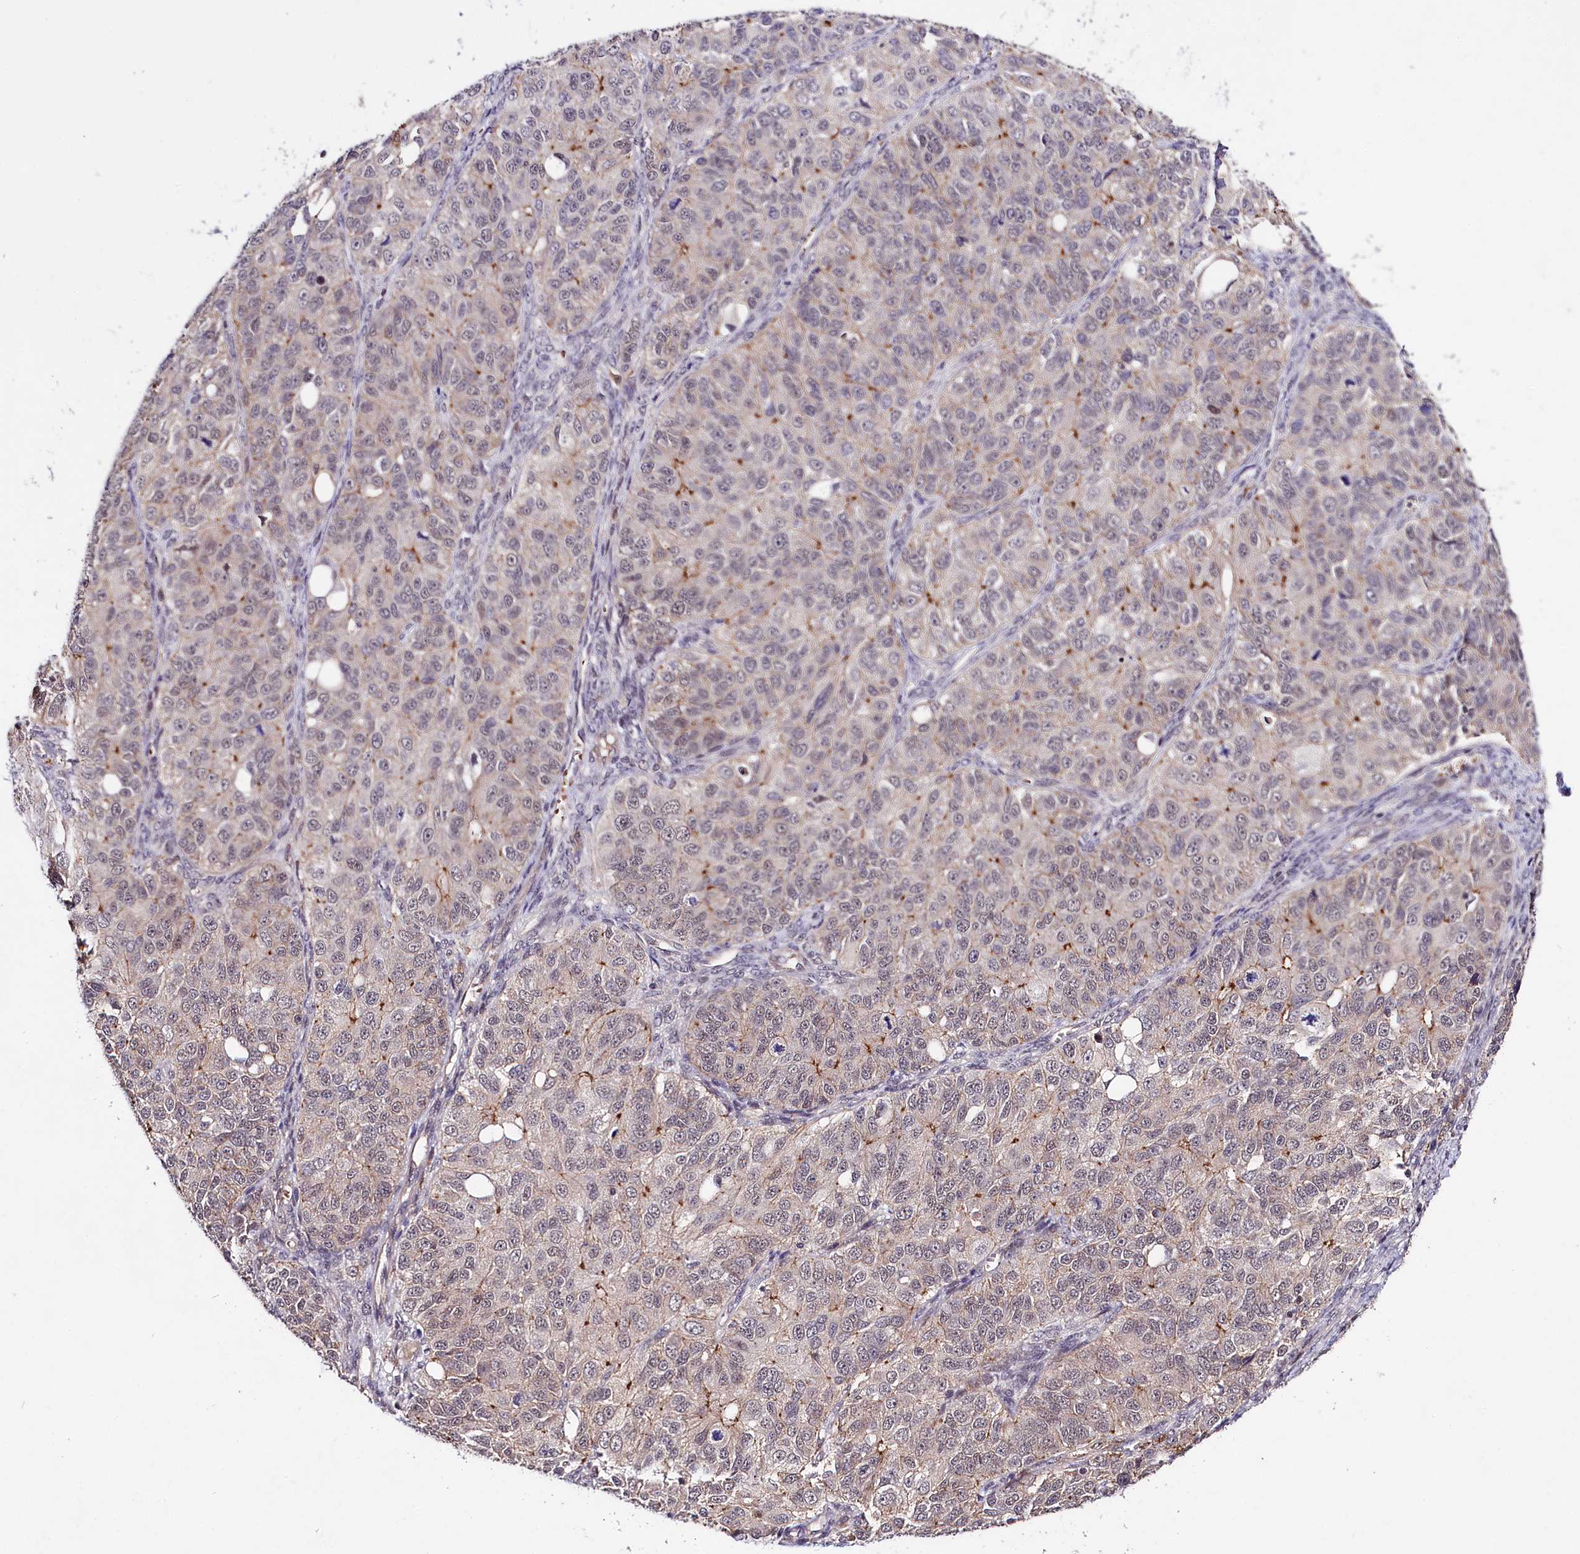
{"staining": {"intensity": "moderate", "quantity": "<25%", "location": "cytoplasmic/membranous"}, "tissue": "ovarian cancer", "cell_type": "Tumor cells", "image_type": "cancer", "snomed": [{"axis": "morphology", "description": "Carcinoma, endometroid"}, {"axis": "topography", "description": "Ovary"}], "caption": "A brown stain highlights moderate cytoplasmic/membranous staining of a protein in ovarian cancer tumor cells.", "gene": "TAFAZZIN", "patient": {"sex": "female", "age": 51}}